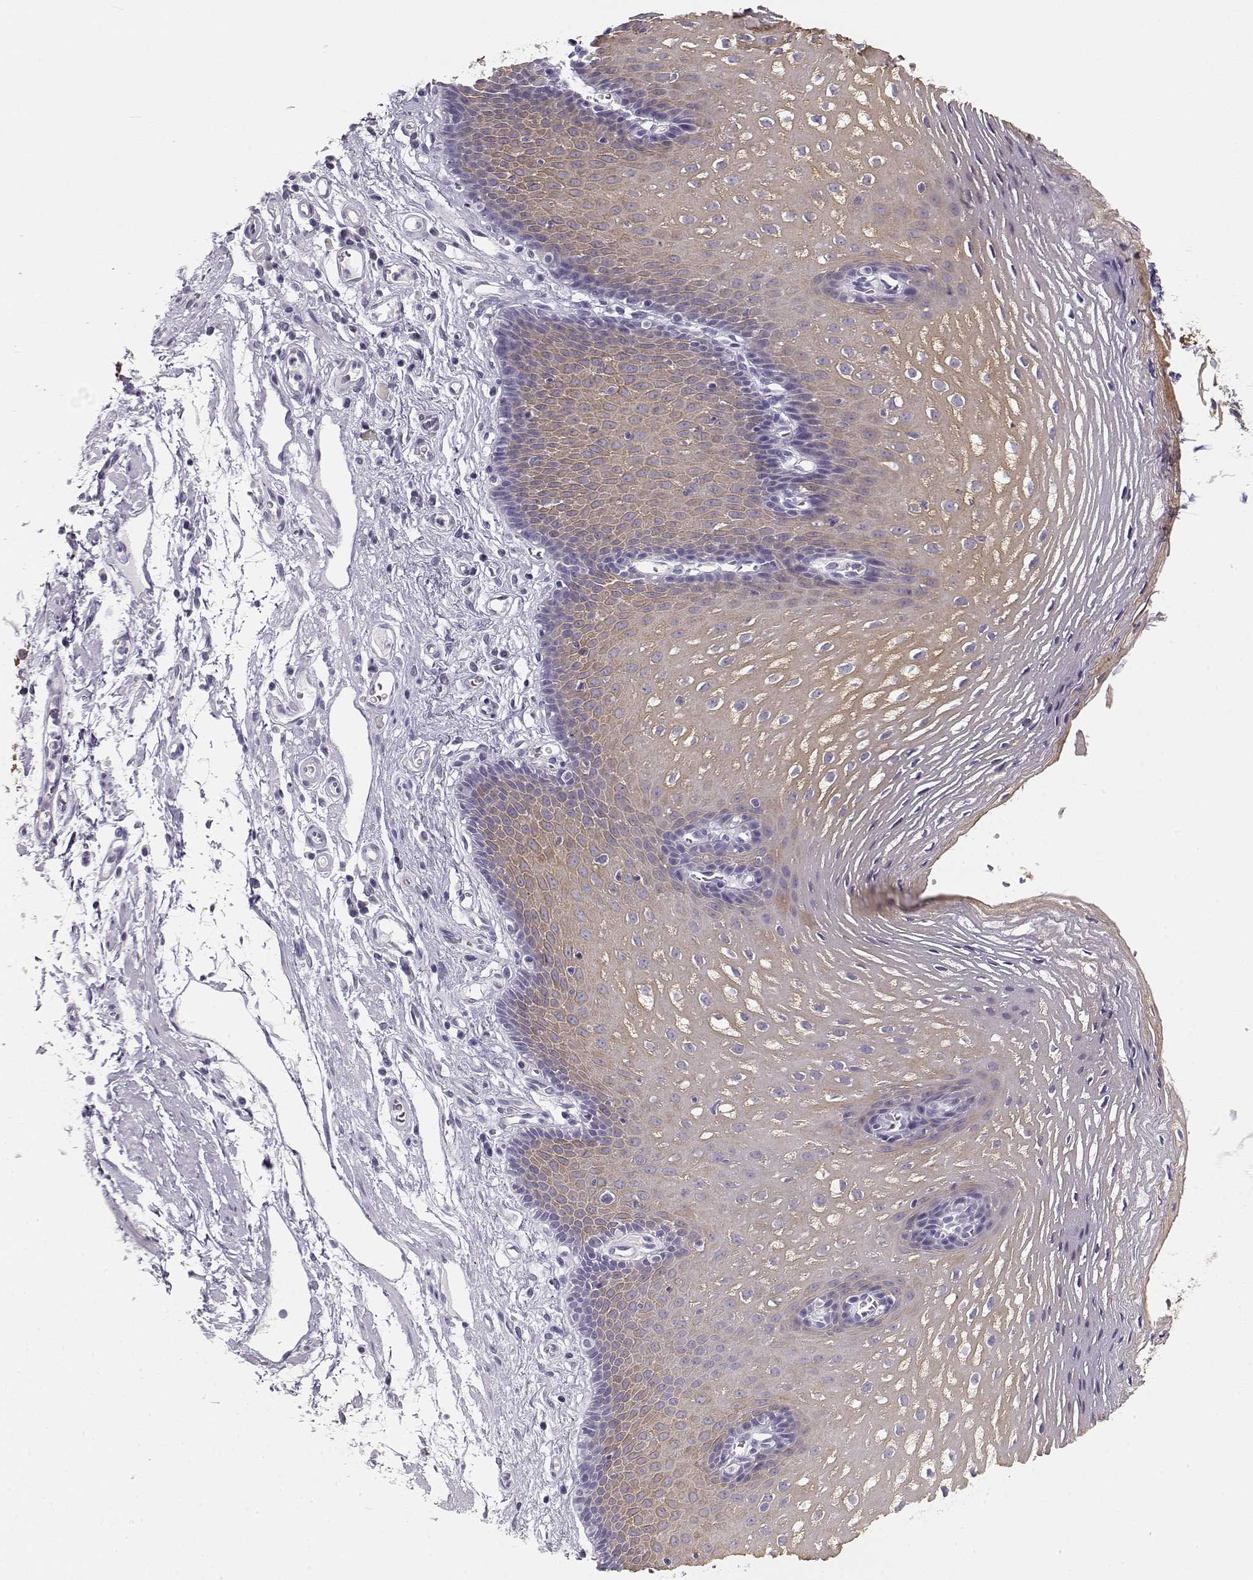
{"staining": {"intensity": "moderate", "quantity": ">75%", "location": "cytoplasmic/membranous"}, "tissue": "esophagus", "cell_type": "Squamous epithelial cells", "image_type": "normal", "snomed": [{"axis": "morphology", "description": "Normal tissue, NOS"}, {"axis": "topography", "description": "Esophagus"}], "caption": "Normal esophagus was stained to show a protein in brown. There is medium levels of moderate cytoplasmic/membranous expression in approximately >75% of squamous epithelial cells. (DAB IHC, brown staining for protein, blue staining for nuclei).", "gene": "NUTM1", "patient": {"sex": "male", "age": 72}}